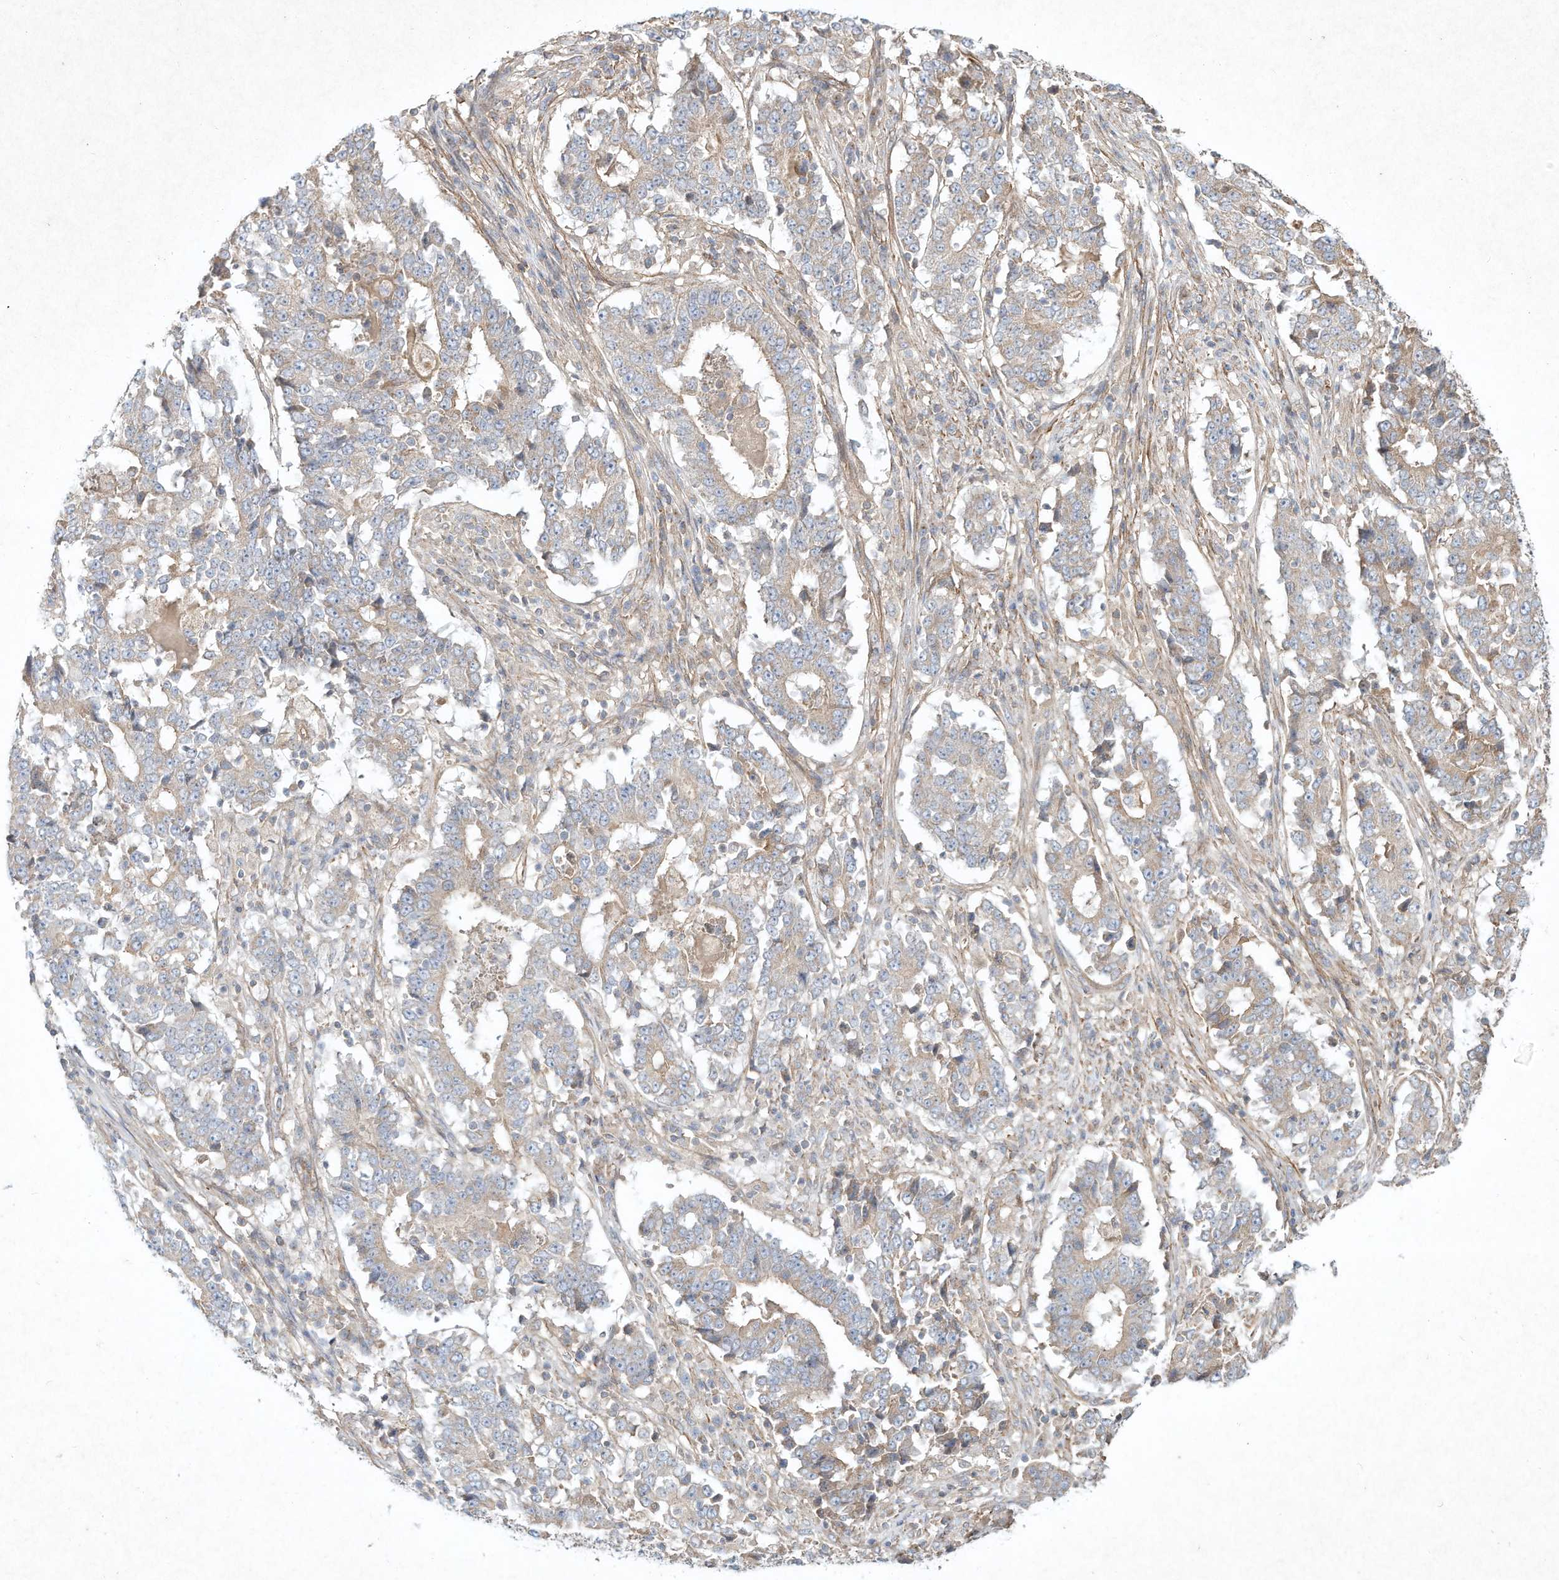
{"staining": {"intensity": "weak", "quantity": "25%-75%", "location": "cytoplasmic/membranous"}, "tissue": "stomach cancer", "cell_type": "Tumor cells", "image_type": "cancer", "snomed": [{"axis": "morphology", "description": "Adenocarcinoma, NOS"}, {"axis": "topography", "description": "Stomach"}], "caption": "Stomach adenocarcinoma was stained to show a protein in brown. There is low levels of weak cytoplasmic/membranous positivity in about 25%-75% of tumor cells.", "gene": "HTR5A", "patient": {"sex": "male", "age": 59}}